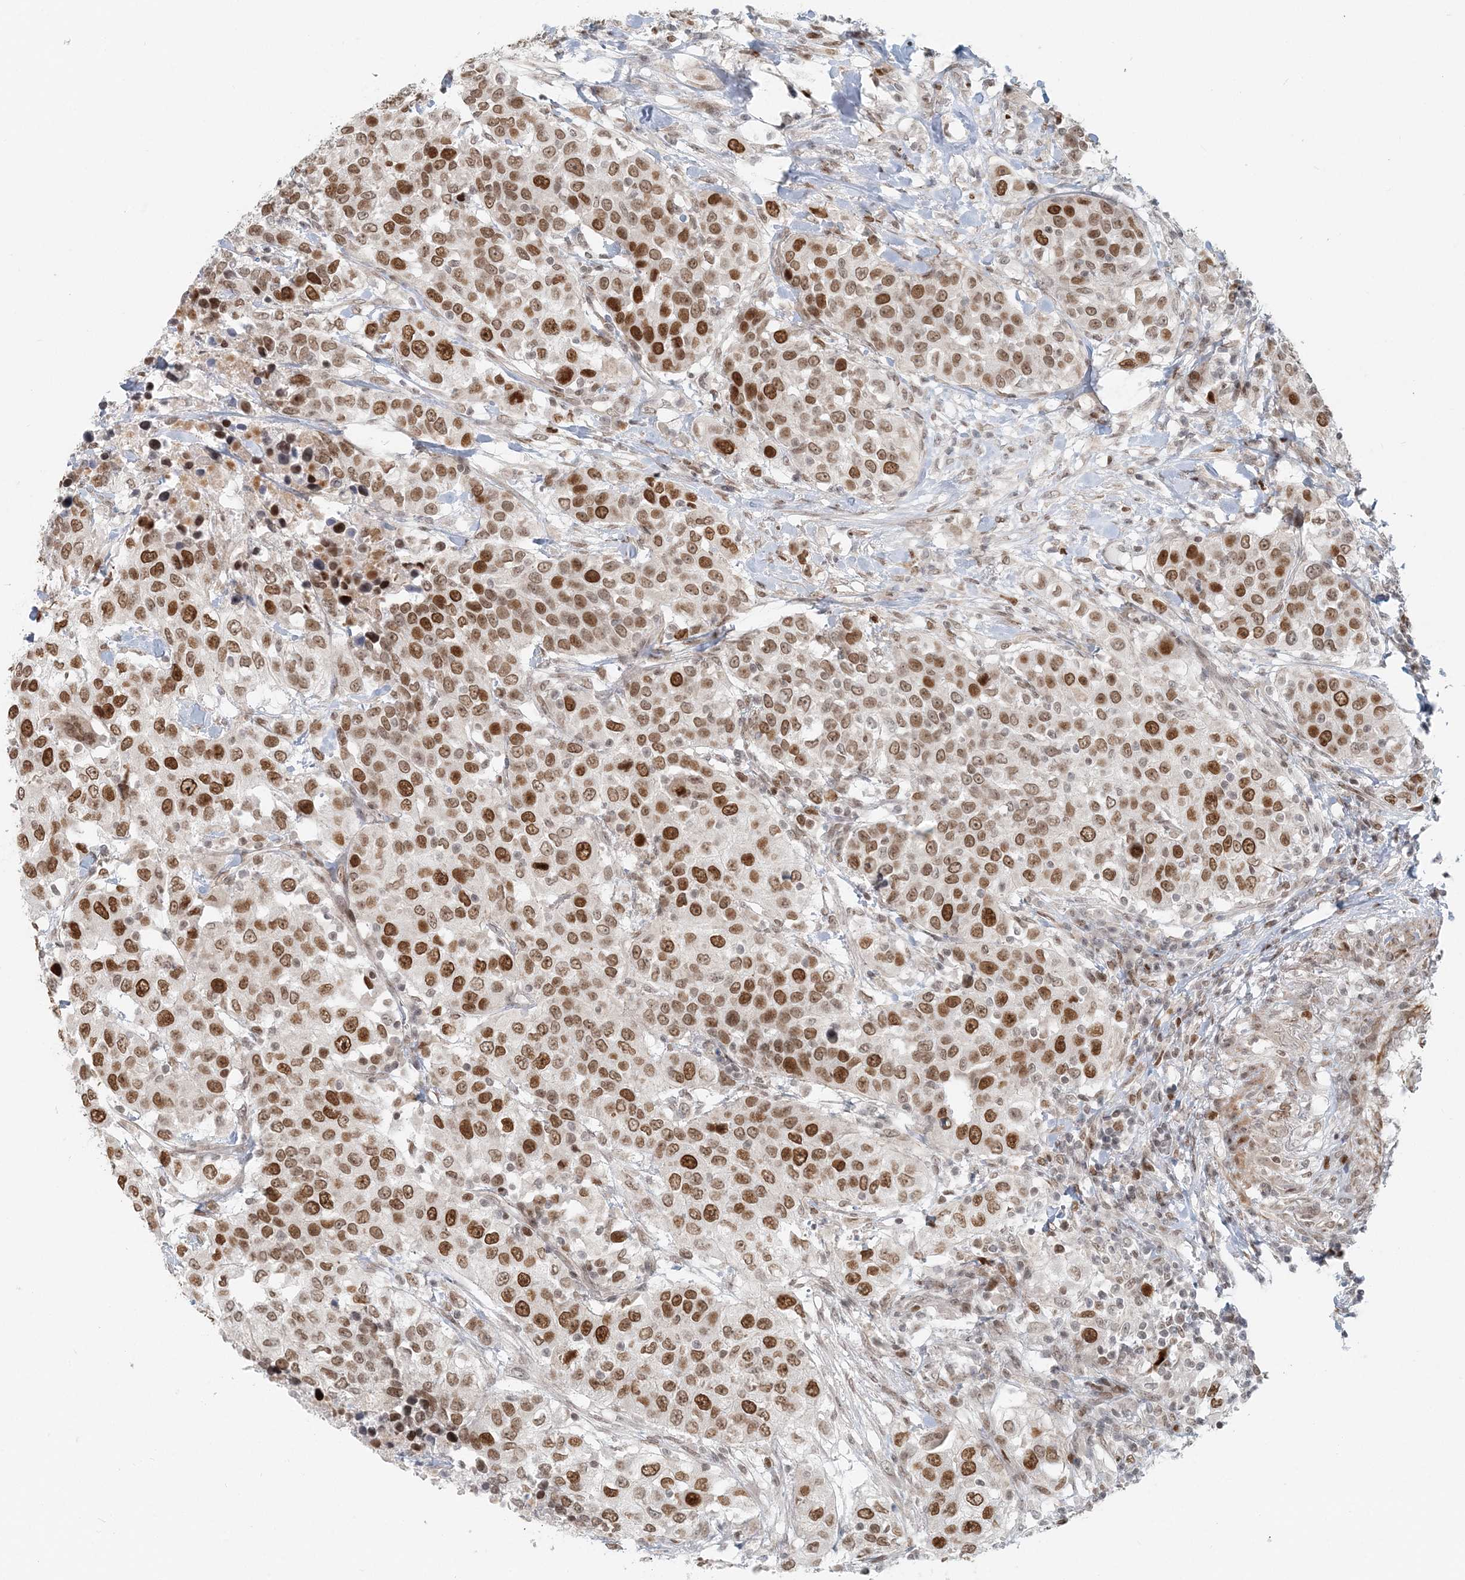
{"staining": {"intensity": "moderate", "quantity": ">75%", "location": "nuclear"}, "tissue": "urothelial cancer", "cell_type": "Tumor cells", "image_type": "cancer", "snomed": [{"axis": "morphology", "description": "Urothelial carcinoma, High grade"}, {"axis": "topography", "description": "Urinary bladder"}], "caption": "High-power microscopy captured an immunohistochemistry (IHC) image of urothelial cancer, revealing moderate nuclear positivity in approximately >75% of tumor cells. (IHC, brightfield microscopy, high magnification).", "gene": "BAZ1B", "patient": {"sex": "female", "age": 80}}